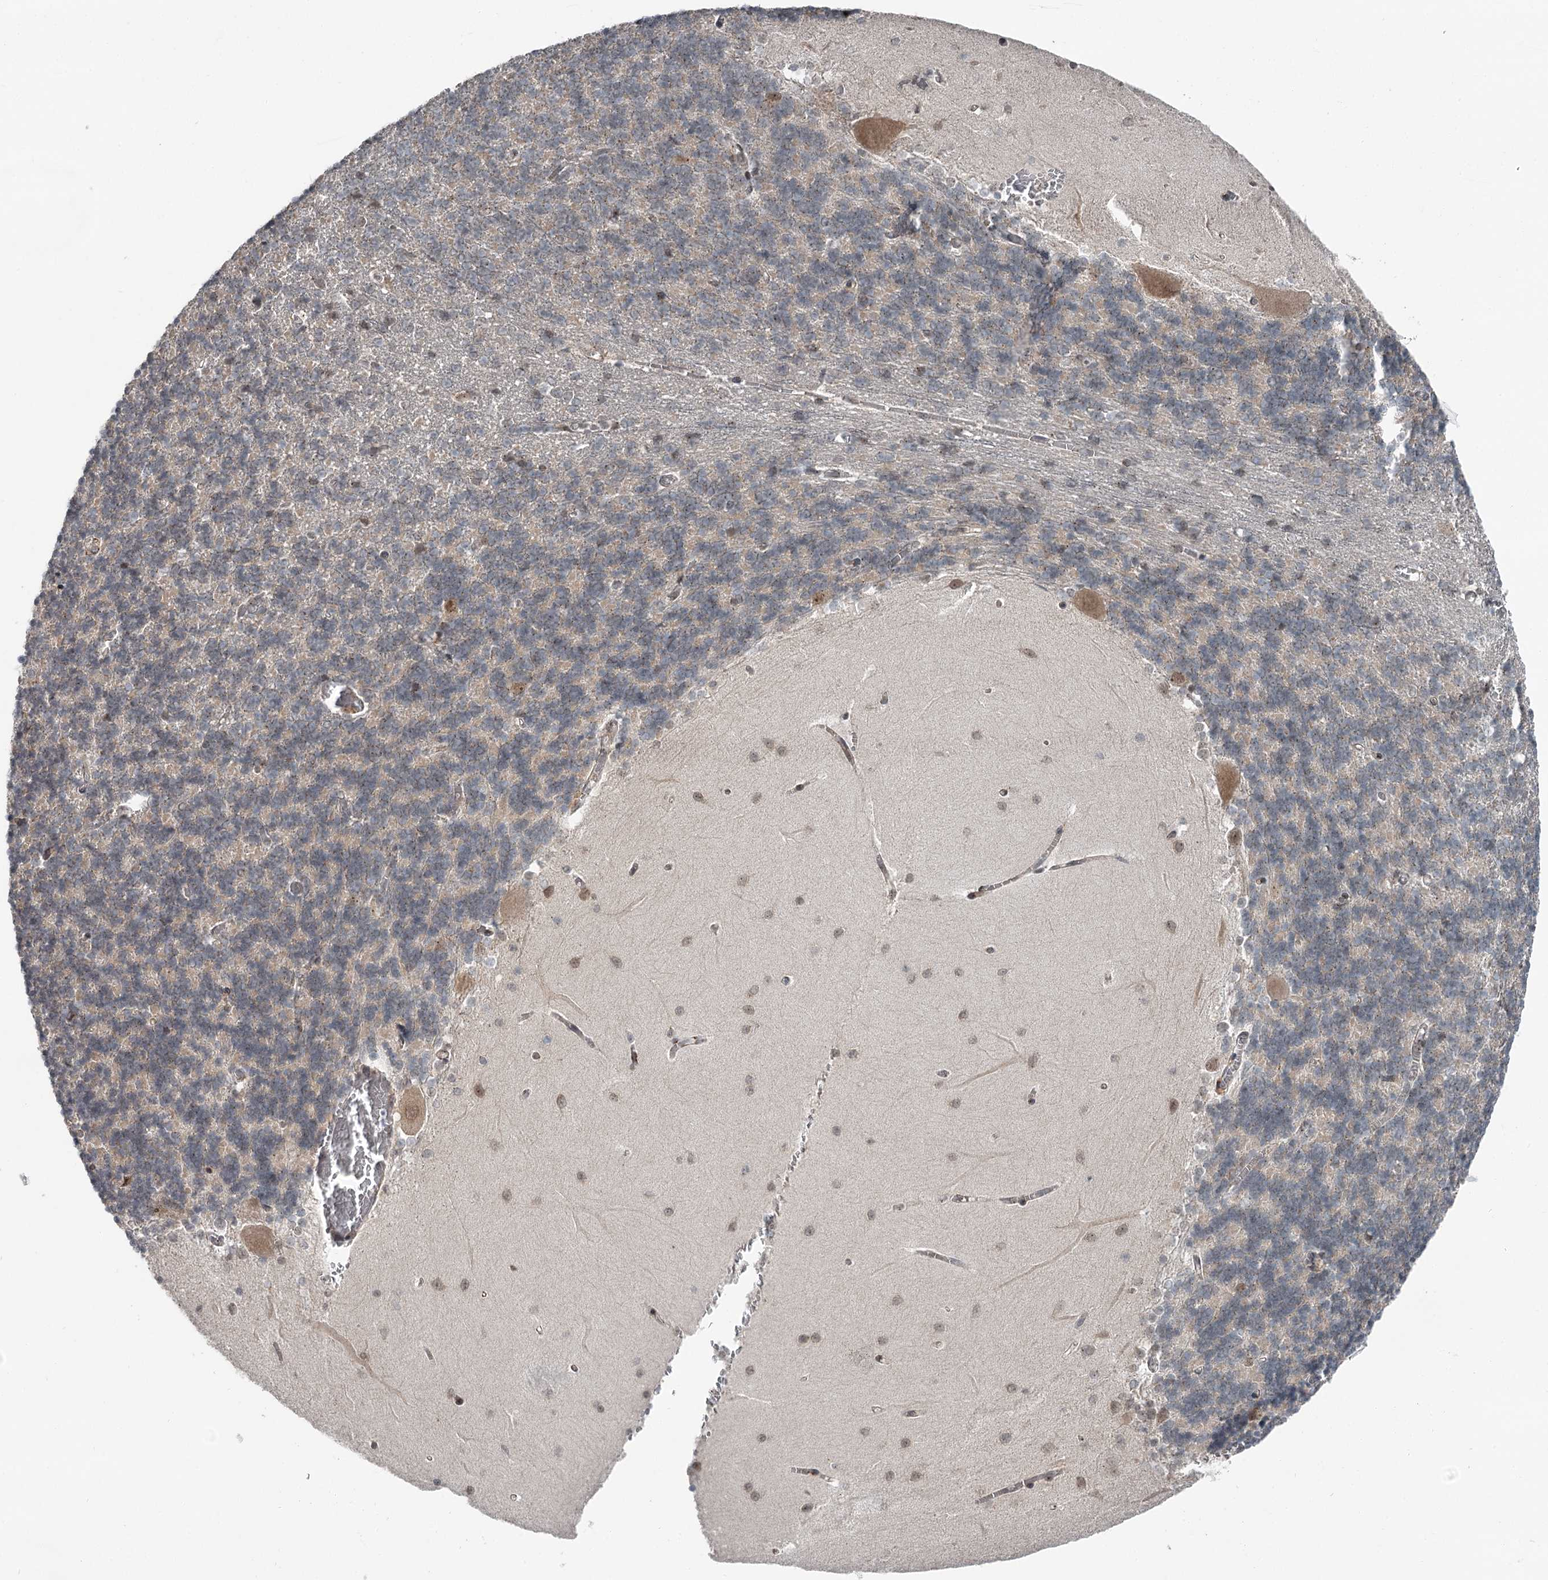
{"staining": {"intensity": "weak", "quantity": "25%-75%", "location": "cytoplasmic/membranous"}, "tissue": "cerebellum", "cell_type": "Cells in granular layer", "image_type": "normal", "snomed": [{"axis": "morphology", "description": "Normal tissue, NOS"}, {"axis": "topography", "description": "Cerebellum"}], "caption": "Immunohistochemical staining of unremarkable human cerebellum reveals low levels of weak cytoplasmic/membranous positivity in approximately 25%-75% of cells in granular layer.", "gene": "EXOSC1", "patient": {"sex": "male", "age": 37}}